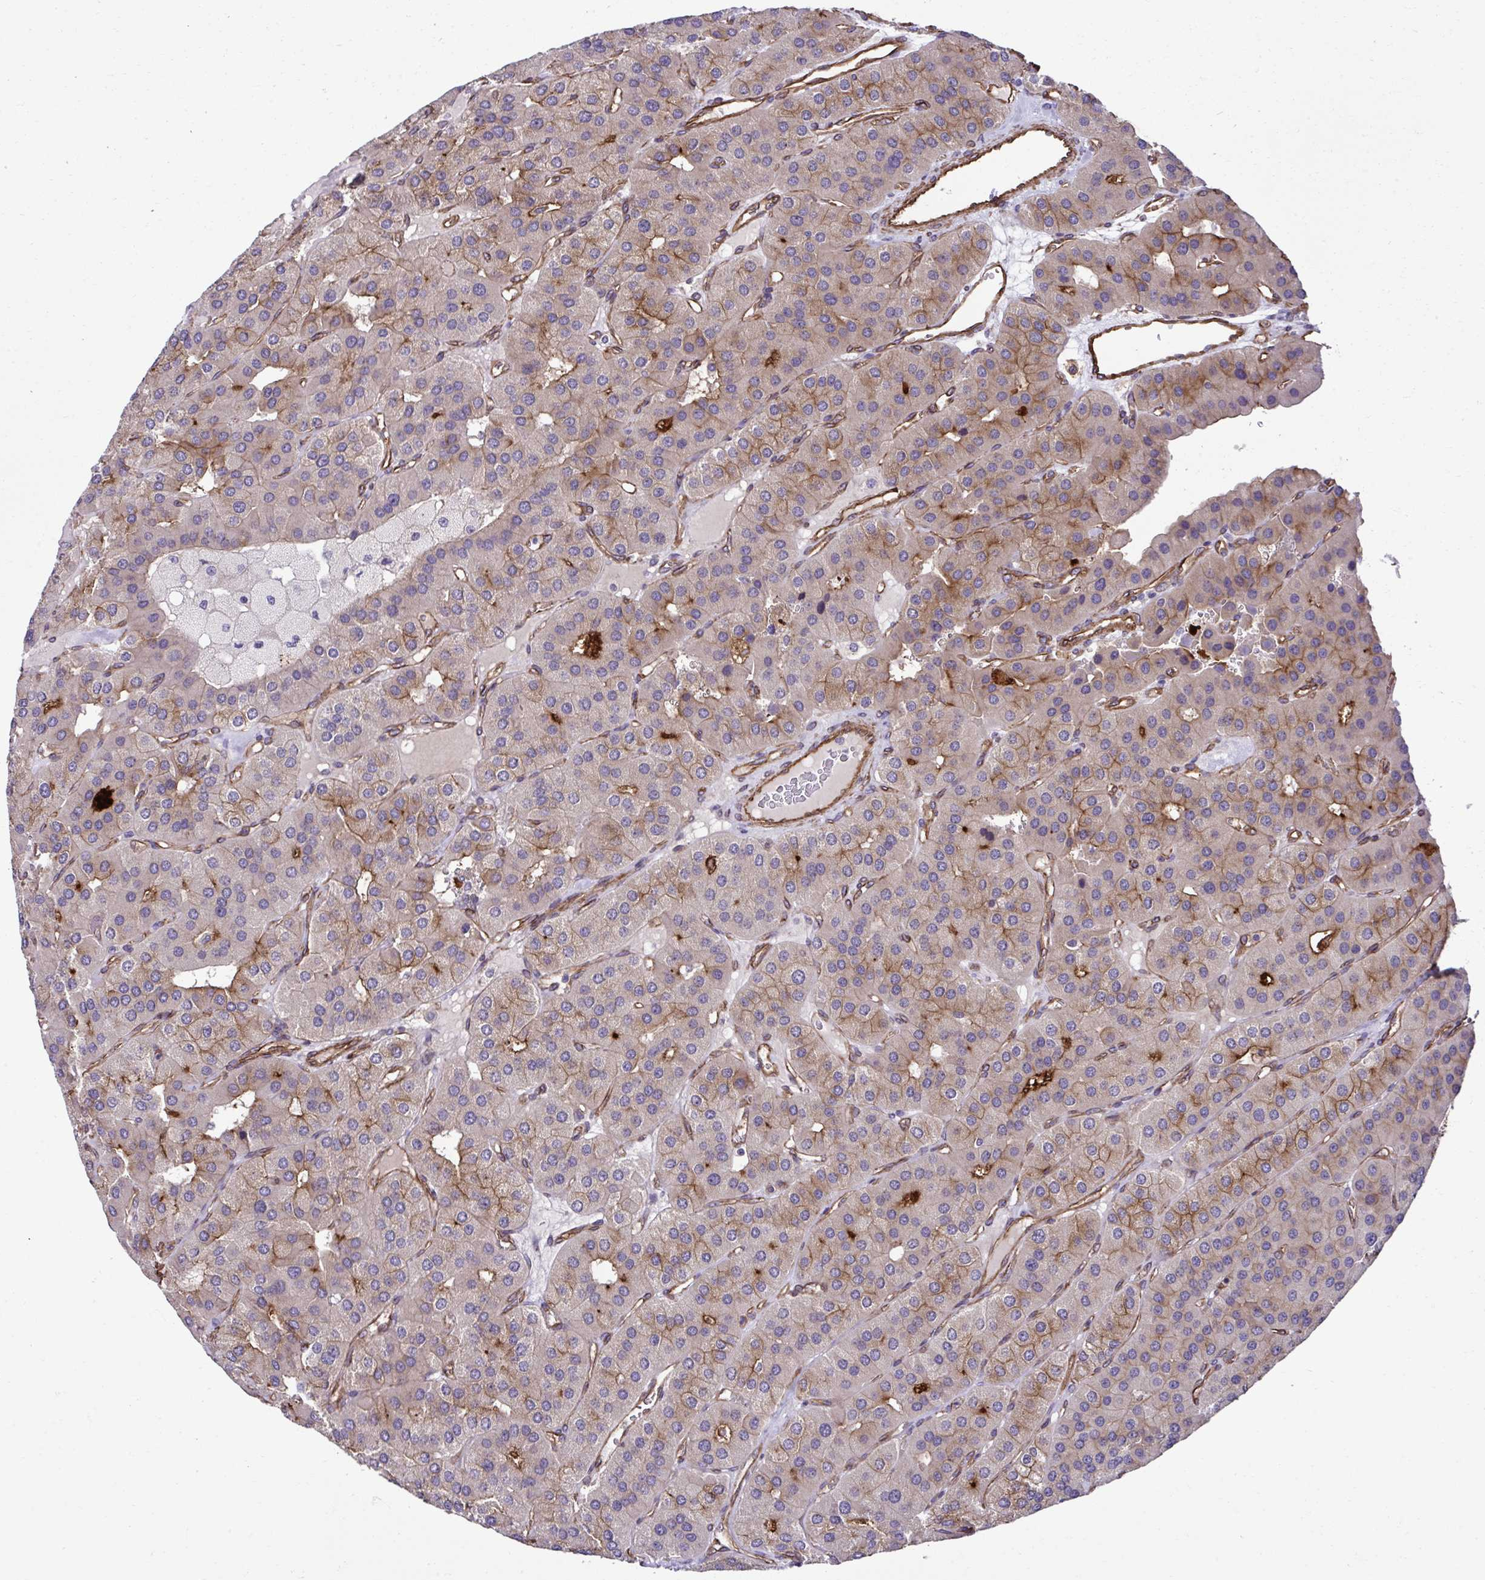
{"staining": {"intensity": "moderate", "quantity": "25%-75%", "location": "cytoplasmic/membranous"}, "tissue": "parathyroid gland", "cell_type": "Glandular cells", "image_type": "normal", "snomed": [{"axis": "morphology", "description": "Normal tissue, NOS"}, {"axis": "morphology", "description": "Adenoma, NOS"}, {"axis": "topography", "description": "Parathyroid gland"}], "caption": "Glandular cells show medium levels of moderate cytoplasmic/membranous expression in about 25%-75% of cells in benign human parathyroid gland.", "gene": "TRIM52", "patient": {"sex": "female", "age": 86}}